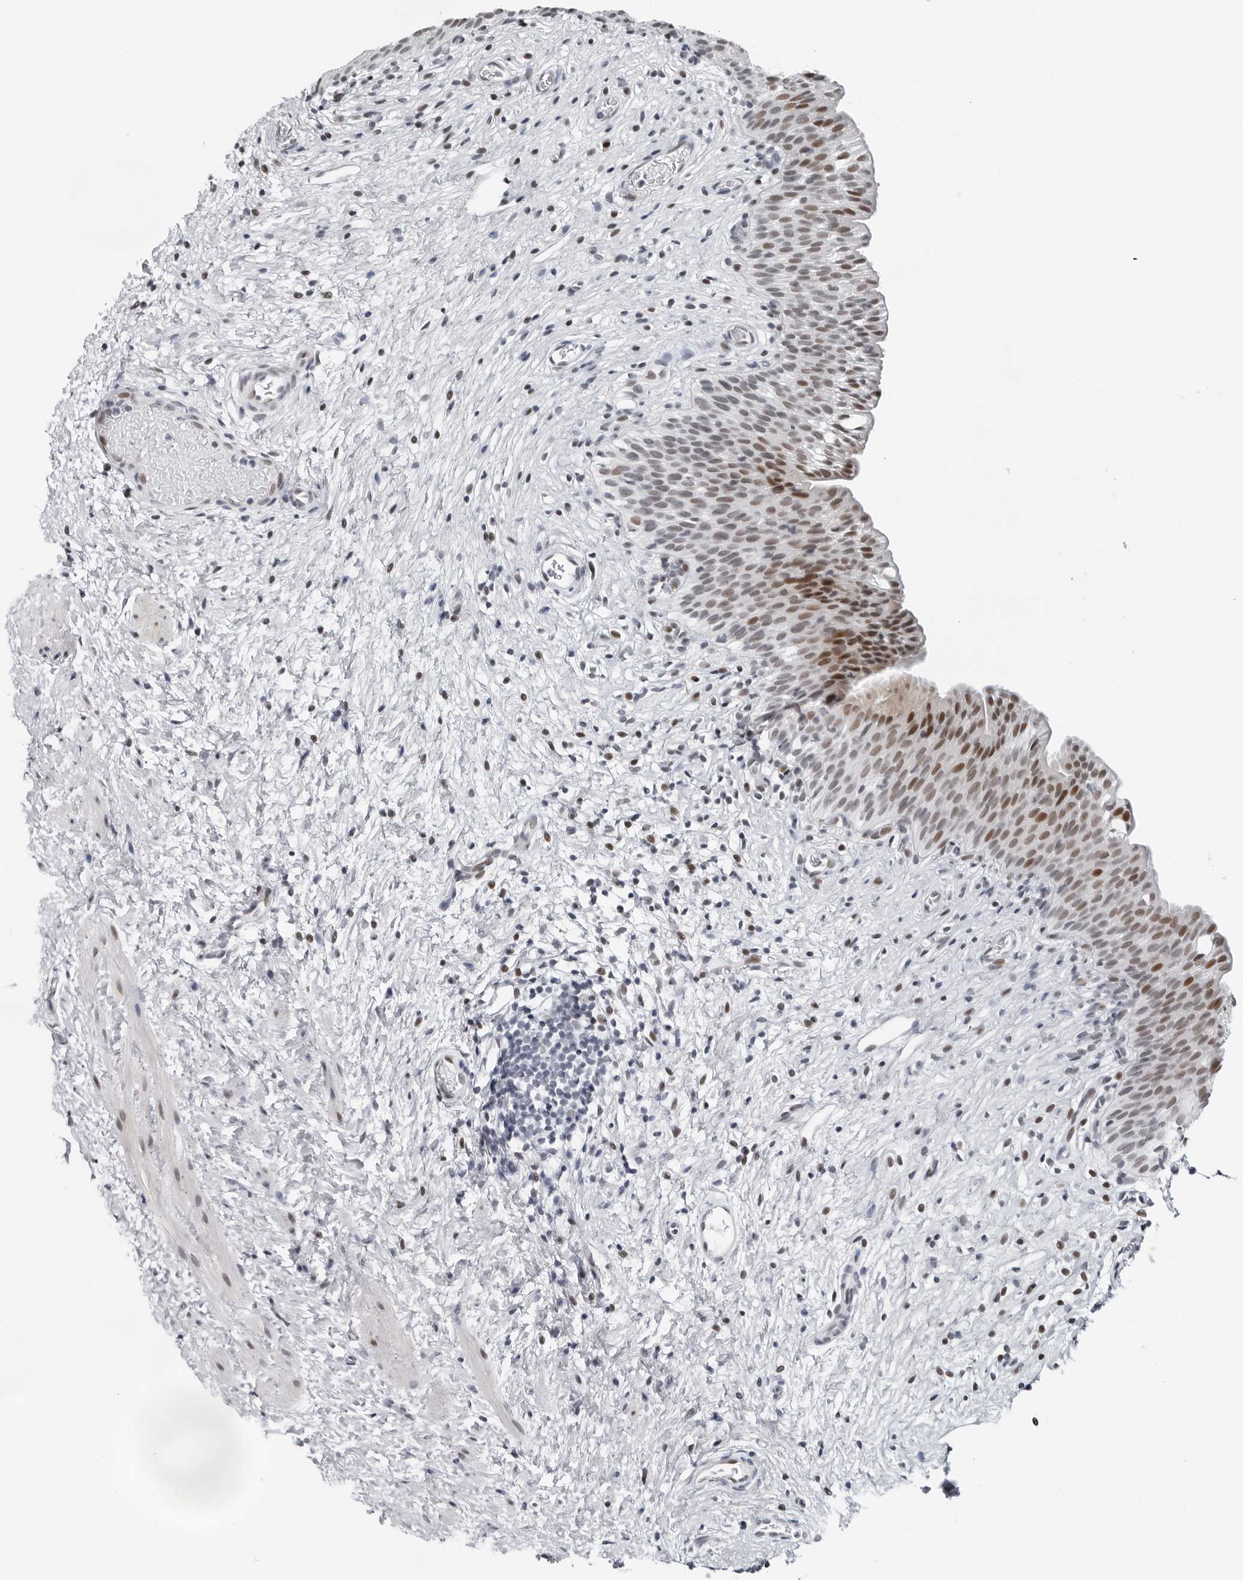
{"staining": {"intensity": "moderate", "quantity": "25%-75%", "location": "nuclear"}, "tissue": "urinary bladder", "cell_type": "Urothelial cells", "image_type": "normal", "snomed": [{"axis": "morphology", "description": "Normal tissue, NOS"}, {"axis": "topography", "description": "Urinary bladder"}], "caption": "This photomicrograph displays IHC staining of unremarkable human urinary bladder, with medium moderate nuclear staining in approximately 25%-75% of urothelial cells.", "gene": "PPP1R42", "patient": {"sex": "male", "age": 1}}